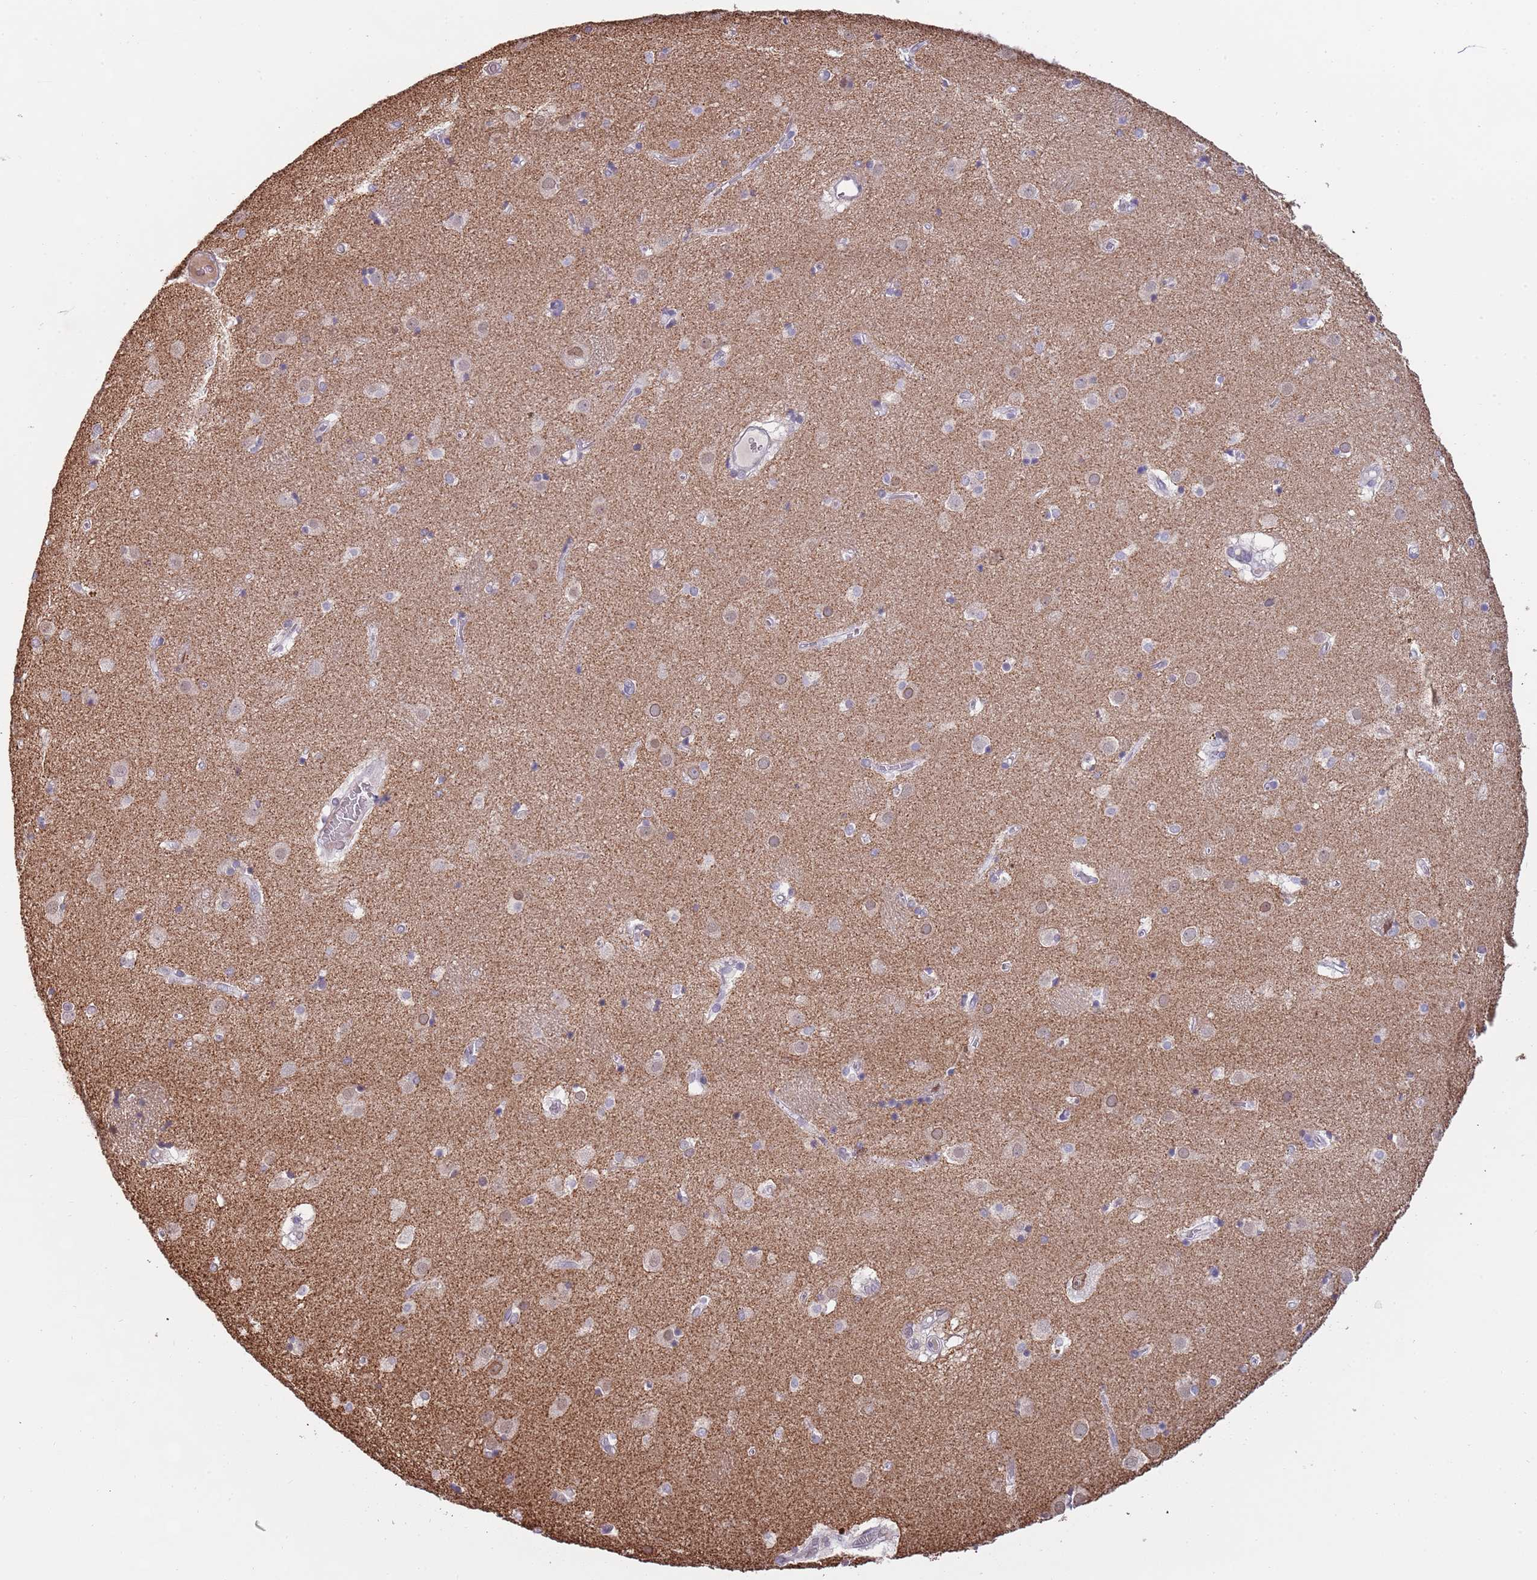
{"staining": {"intensity": "negative", "quantity": "none", "location": "none"}, "tissue": "caudate", "cell_type": "Glial cells", "image_type": "normal", "snomed": [{"axis": "morphology", "description": "Normal tissue, NOS"}, {"axis": "topography", "description": "Lateral ventricle wall"}], "caption": "A photomicrograph of caudate stained for a protein reveals no brown staining in glial cells.", "gene": "KLHDC2", "patient": {"sex": "male", "age": 70}}